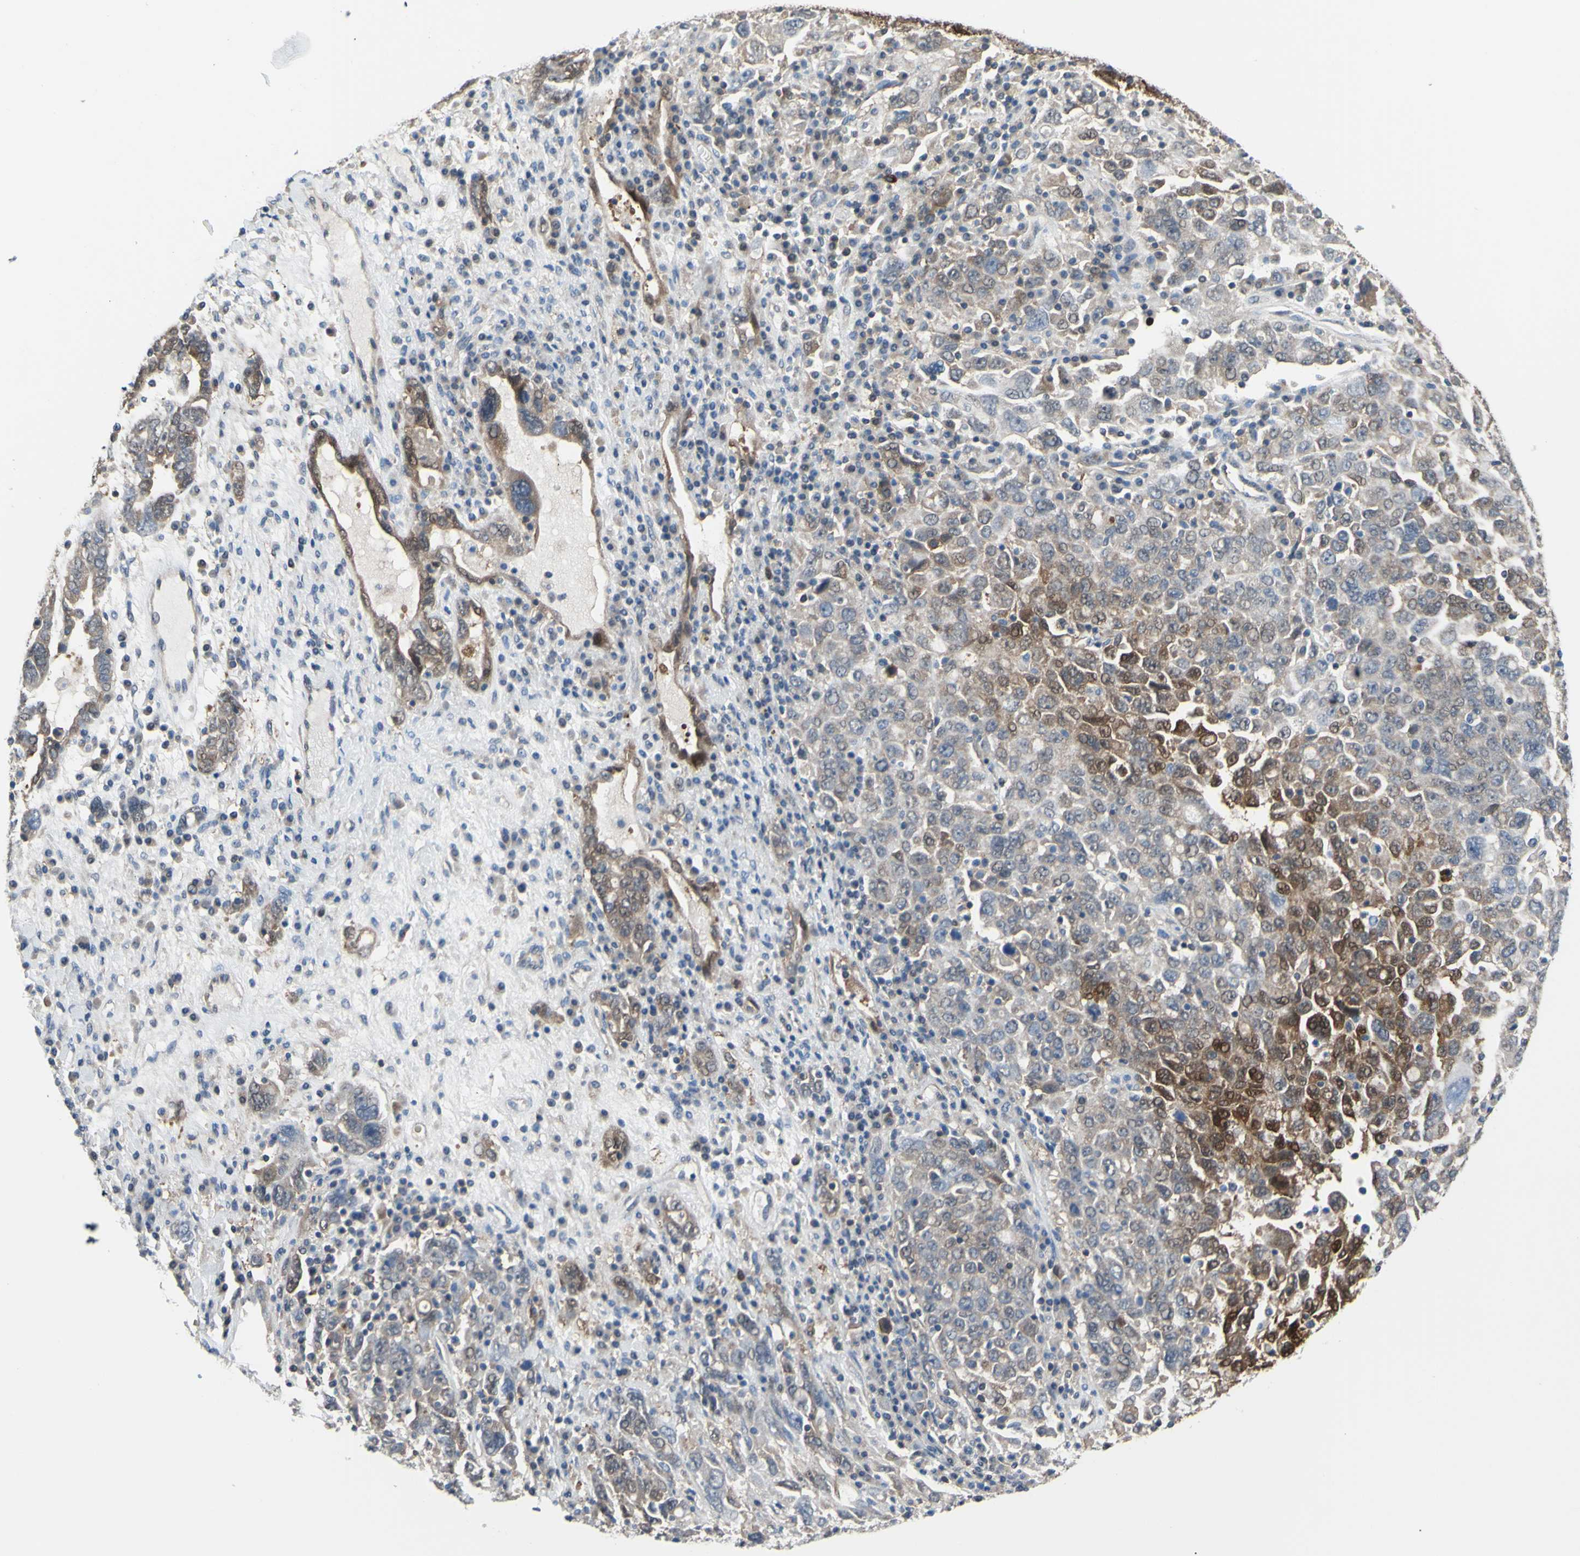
{"staining": {"intensity": "strong", "quantity": "<25%", "location": "cytoplasmic/membranous"}, "tissue": "ovarian cancer", "cell_type": "Tumor cells", "image_type": "cancer", "snomed": [{"axis": "morphology", "description": "Carcinoma, endometroid"}, {"axis": "topography", "description": "Ovary"}], "caption": "This photomicrograph reveals immunohistochemistry staining of ovarian cancer, with medium strong cytoplasmic/membranous staining in approximately <25% of tumor cells.", "gene": "UPK3B", "patient": {"sex": "female", "age": 62}}